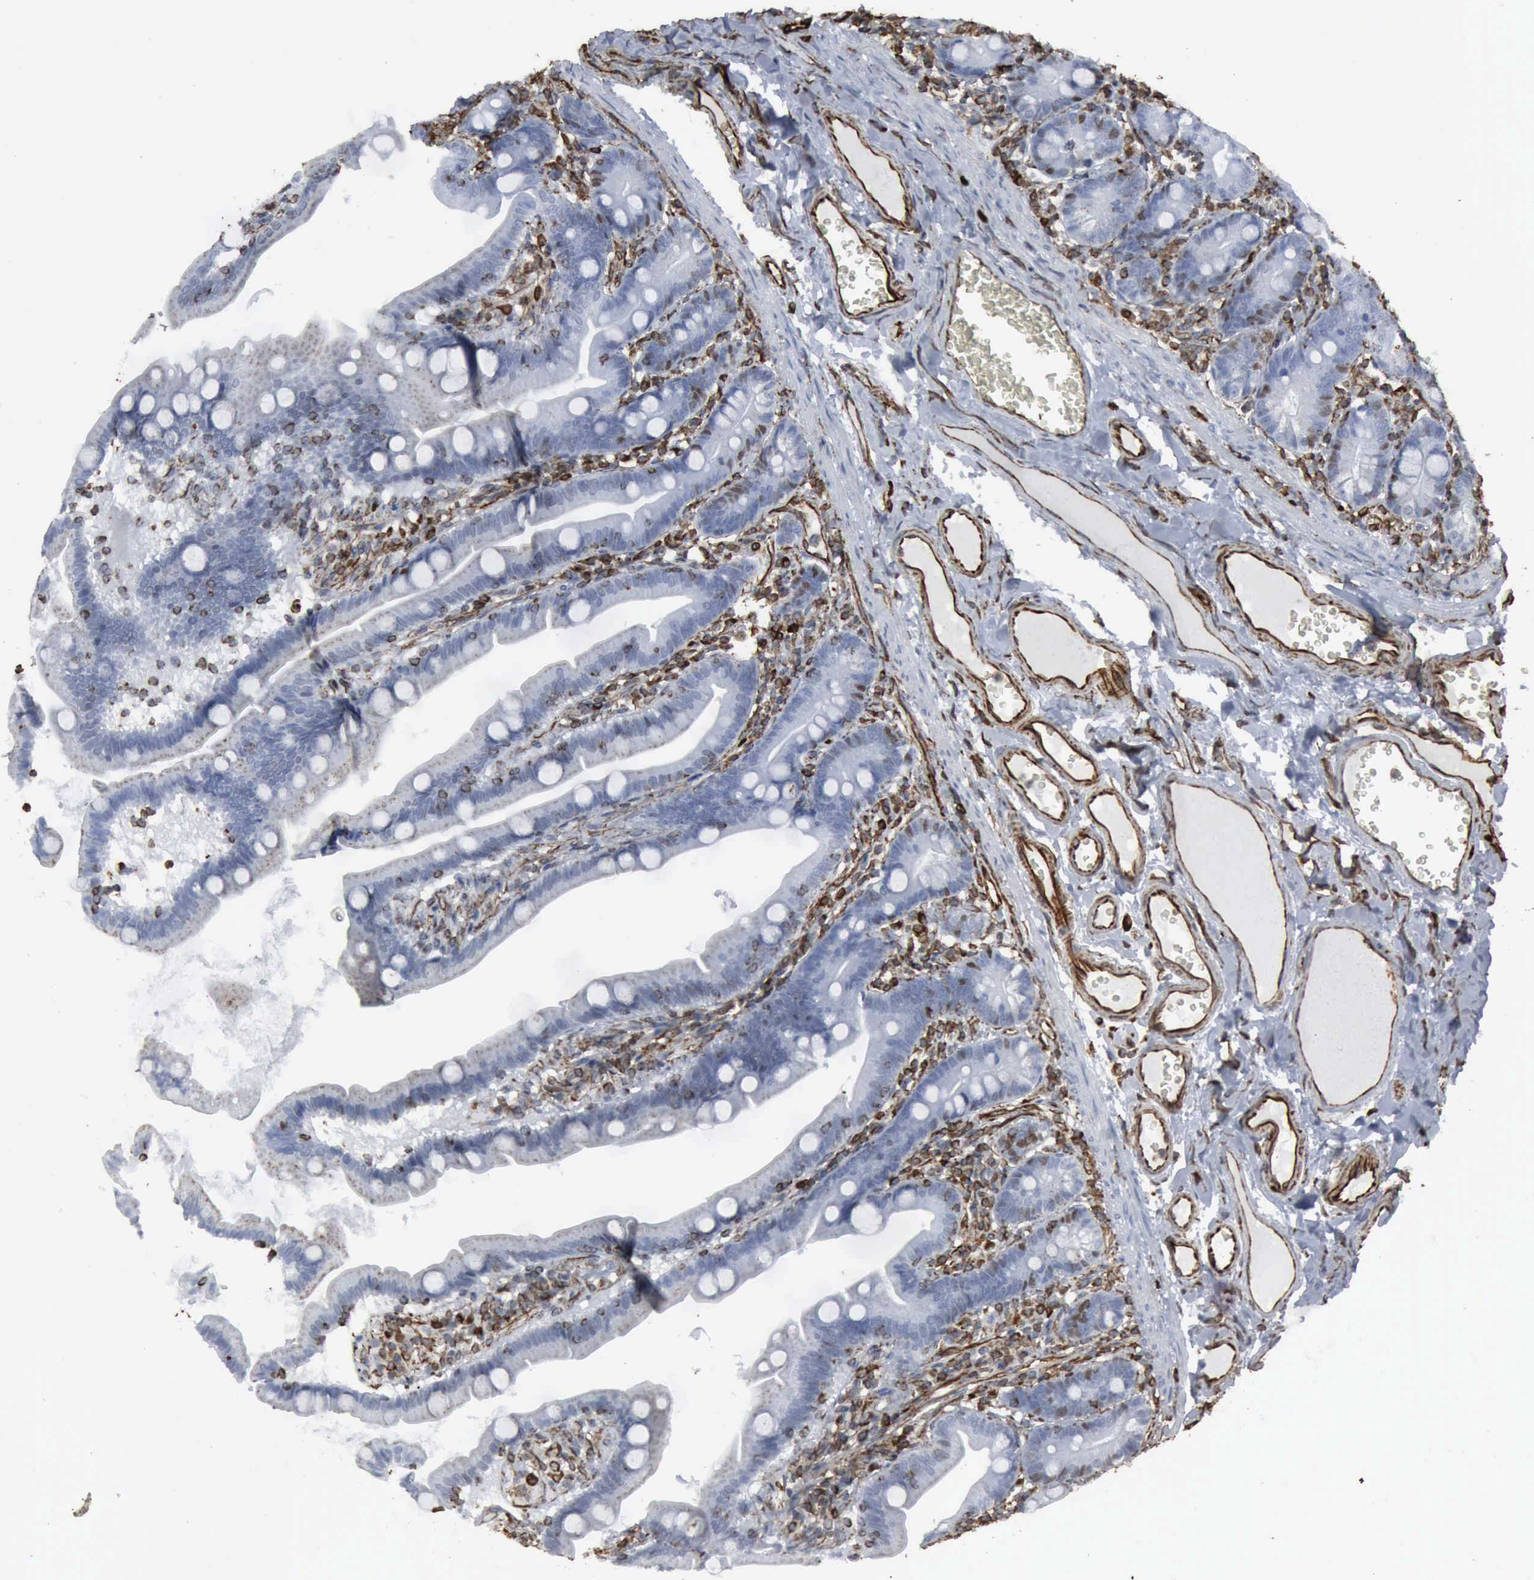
{"staining": {"intensity": "moderate", "quantity": "<25%", "location": "nuclear"}, "tissue": "duodenum", "cell_type": "Glandular cells", "image_type": "normal", "snomed": [{"axis": "morphology", "description": "Normal tissue, NOS"}, {"axis": "topography", "description": "Duodenum"}], "caption": "Protein staining exhibits moderate nuclear staining in about <25% of glandular cells in normal duodenum.", "gene": "CCNE1", "patient": {"sex": "female", "age": 75}}